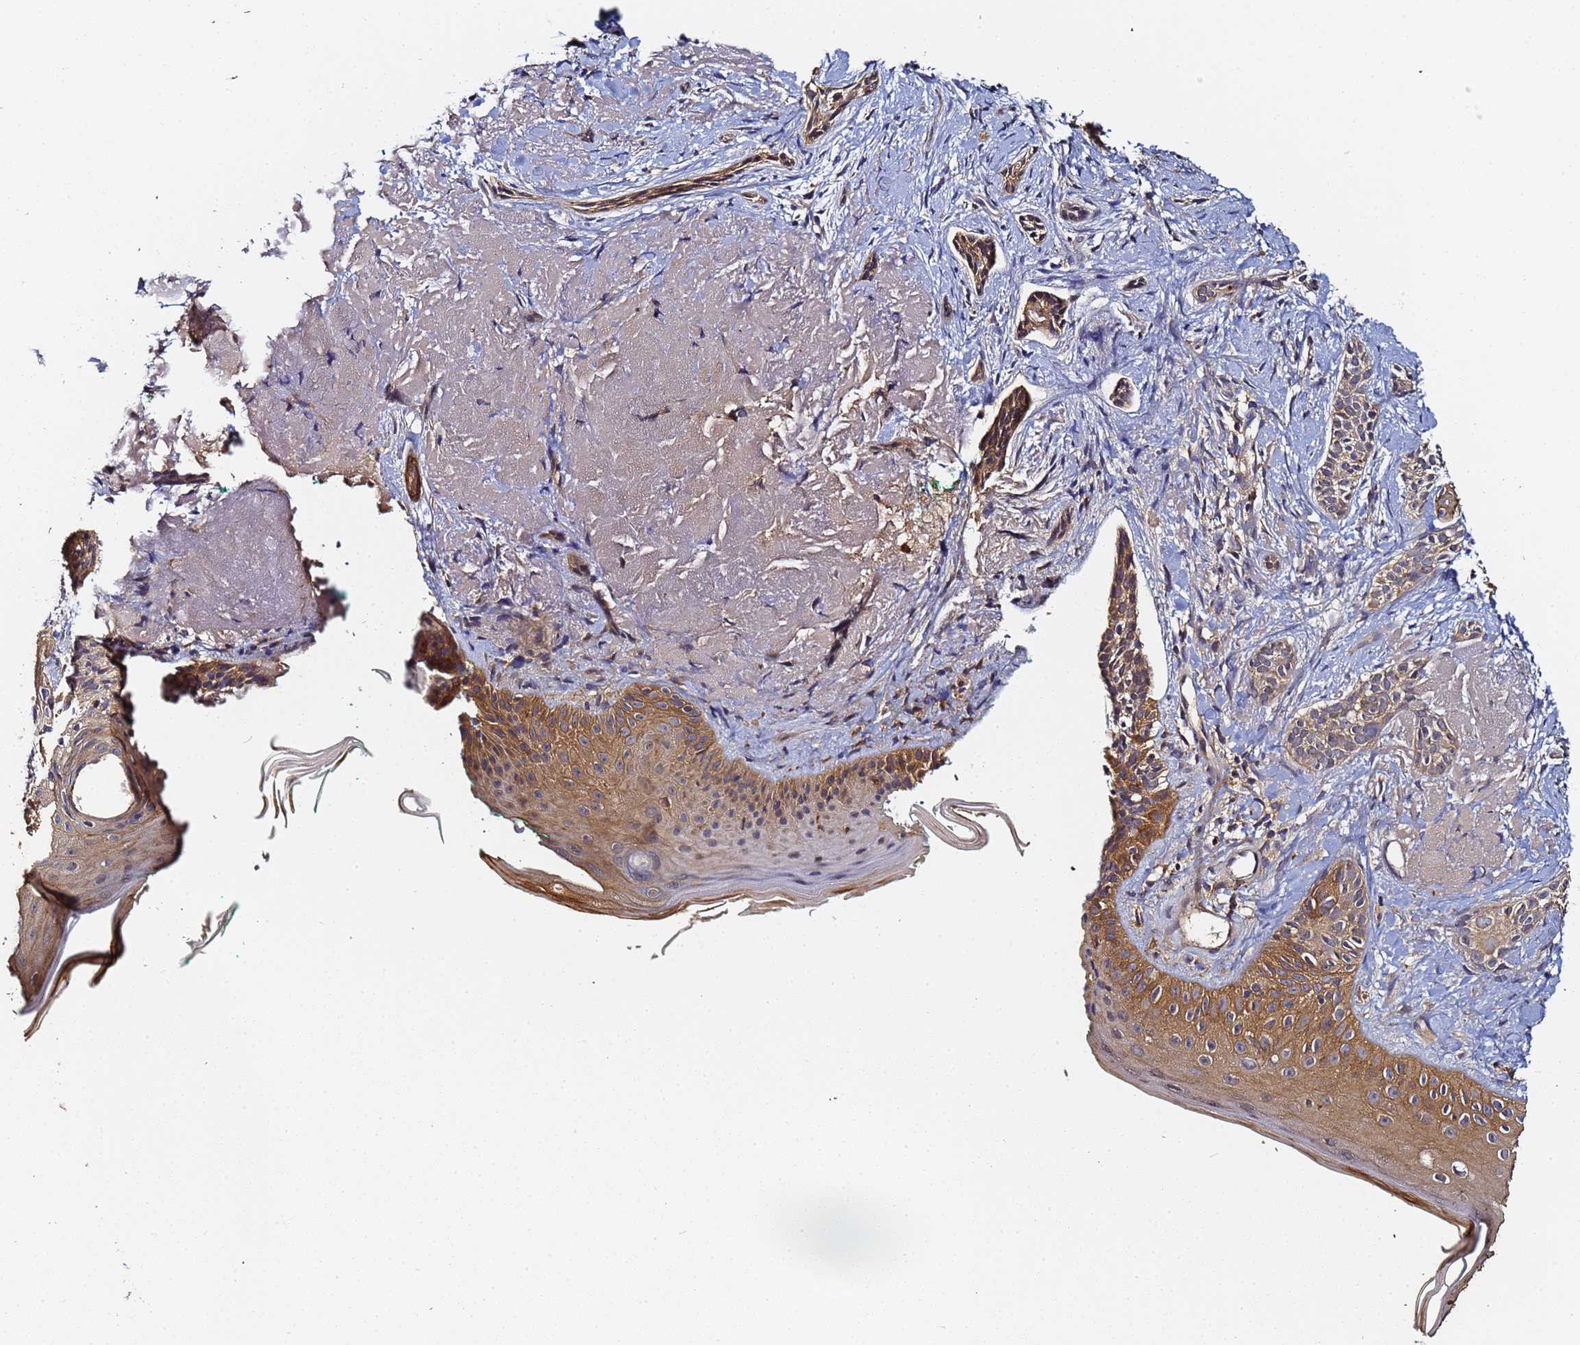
{"staining": {"intensity": "weak", "quantity": ">75%", "location": "cytoplasmic/membranous"}, "tissue": "skin cancer", "cell_type": "Tumor cells", "image_type": "cancer", "snomed": [{"axis": "morphology", "description": "Basal cell carcinoma"}, {"axis": "topography", "description": "Skin"}], "caption": "Immunohistochemical staining of human skin basal cell carcinoma reveals weak cytoplasmic/membranous protein expression in about >75% of tumor cells. (DAB IHC, brown staining for protein, blue staining for nuclei).", "gene": "LRRC69", "patient": {"sex": "male", "age": 71}}